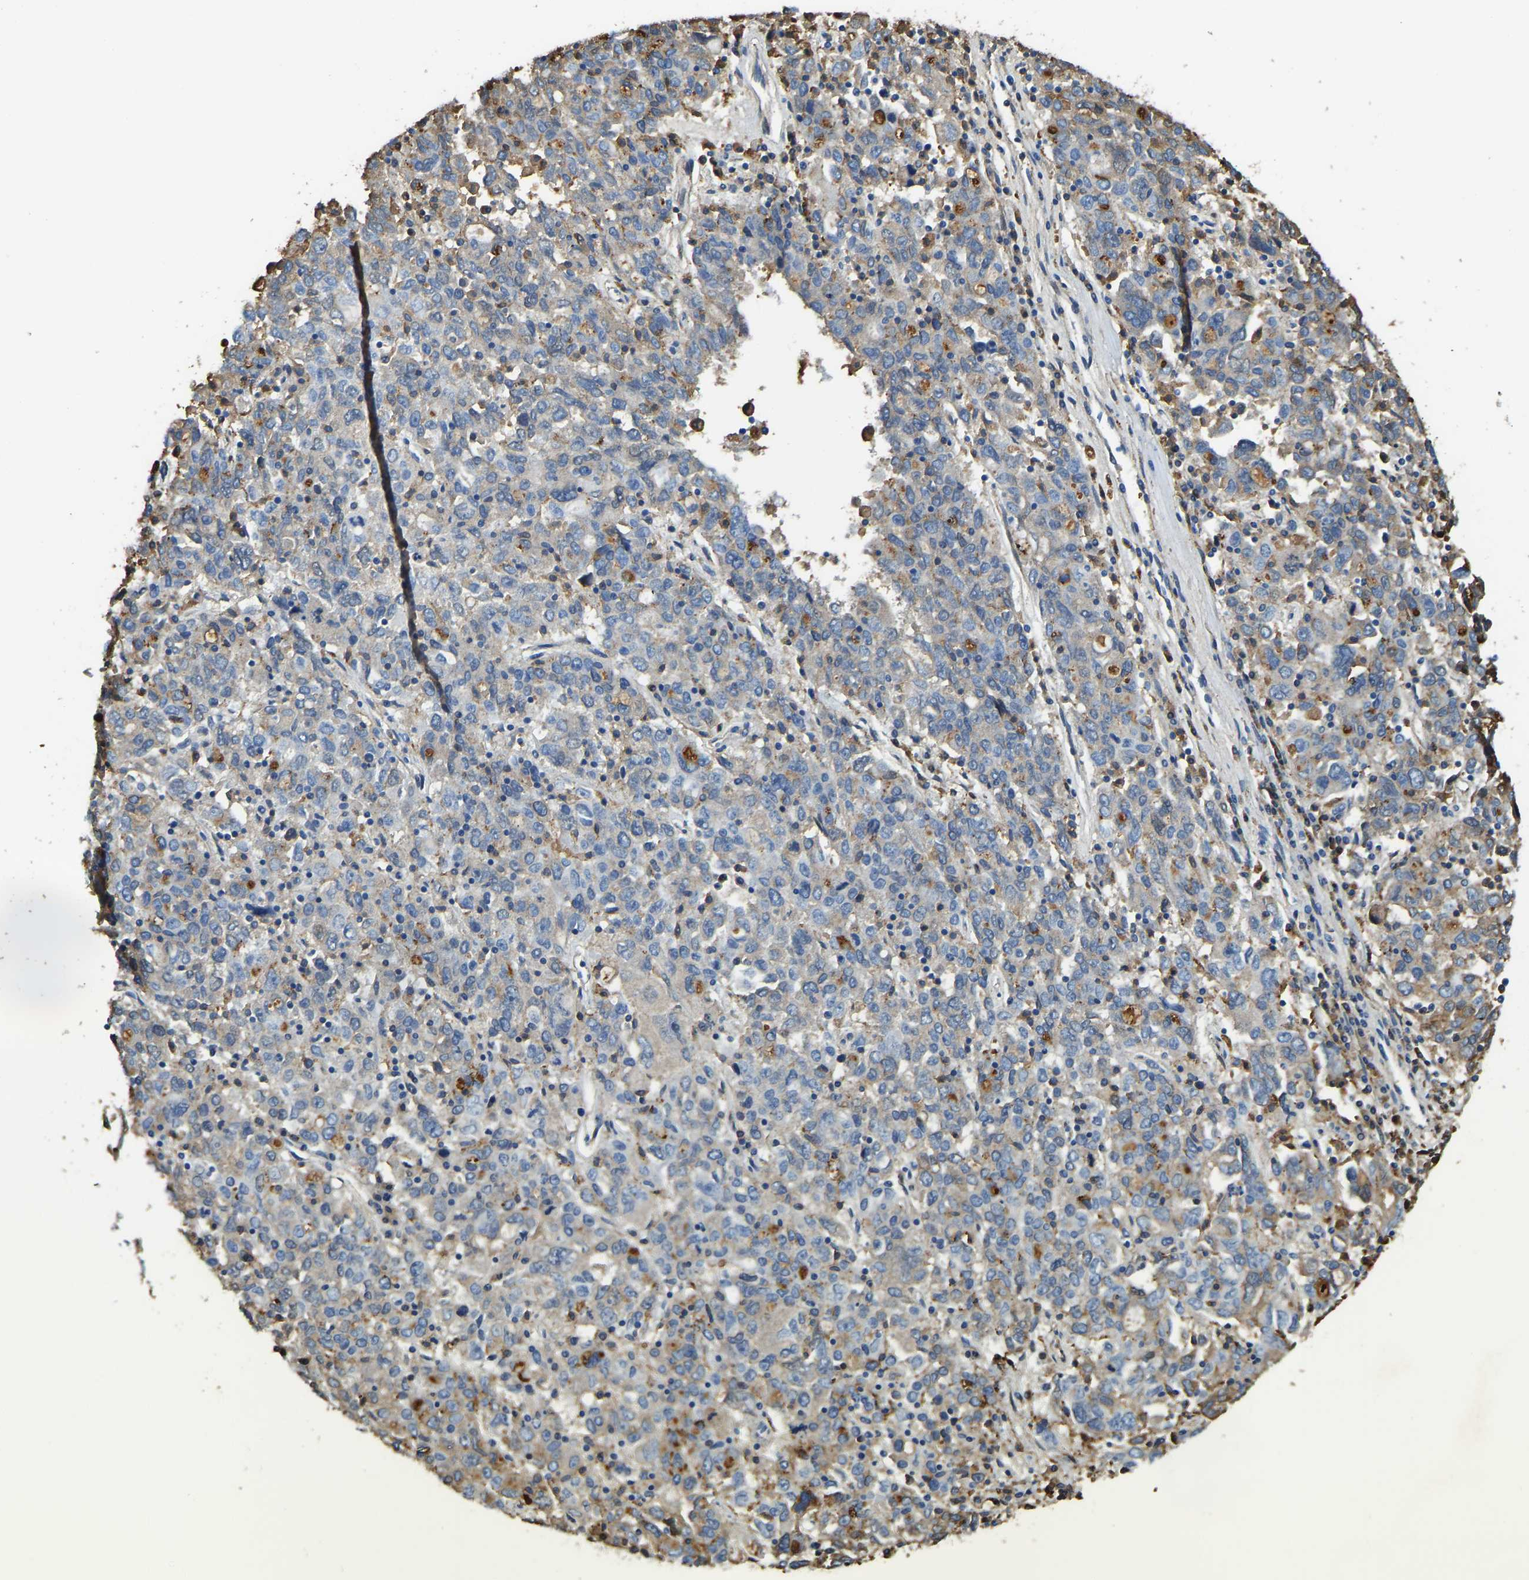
{"staining": {"intensity": "negative", "quantity": "none", "location": "none"}, "tissue": "ovarian cancer", "cell_type": "Tumor cells", "image_type": "cancer", "snomed": [{"axis": "morphology", "description": "Carcinoma, endometroid"}, {"axis": "topography", "description": "Ovary"}], "caption": "A high-resolution image shows immunohistochemistry staining of ovarian cancer, which reveals no significant positivity in tumor cells.", "gene": "THBS4", "patient": {"sex": "female", "age": 62}}